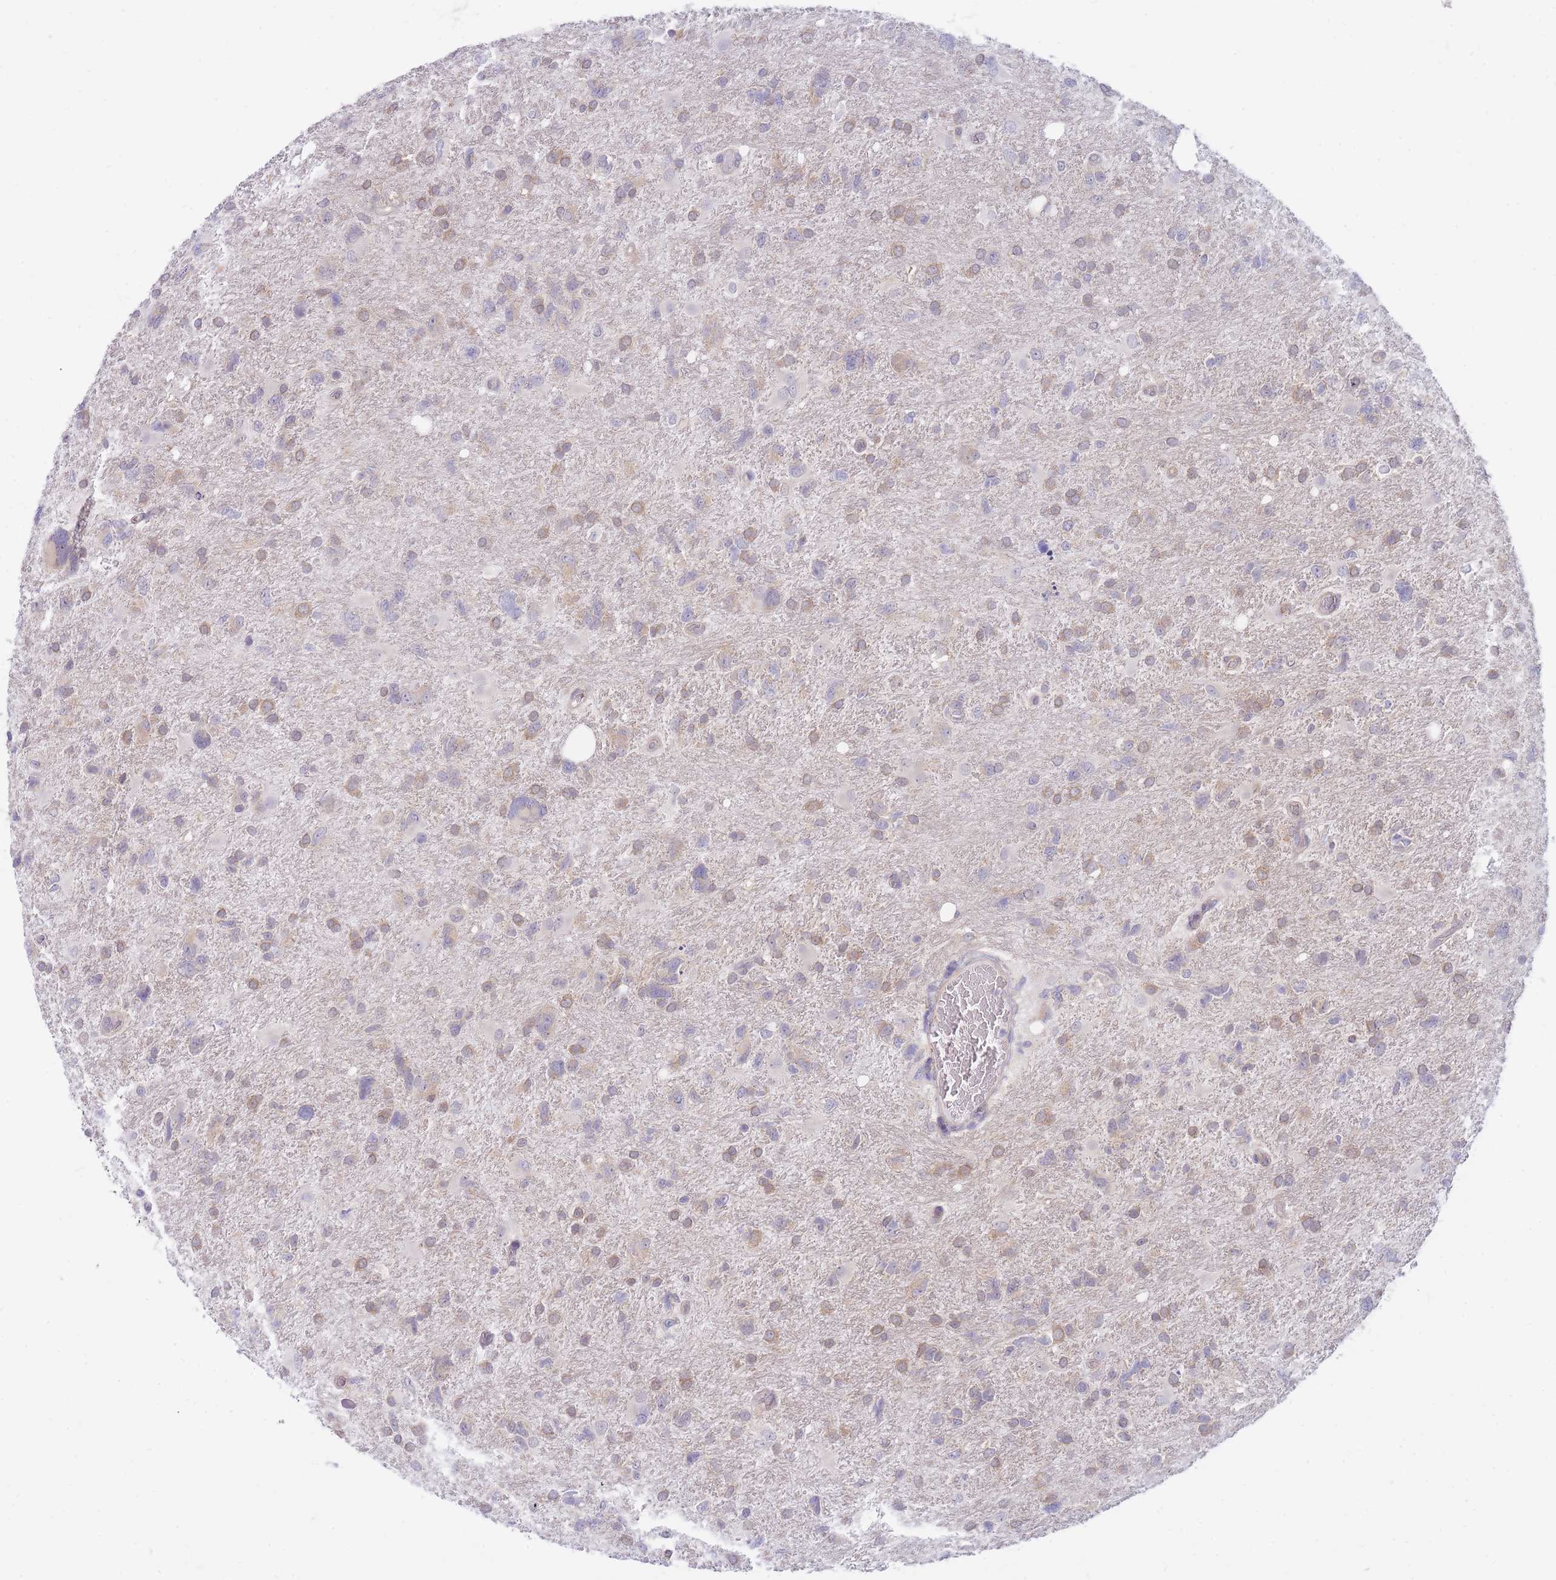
{"staining": {"intensity": "moderate", "quantity": "25%-75%", "location": "cytoplasmic/membranous"}, "tissue": "glioma", "cell_type": "Tumor cells", "image_type": "cancer", "snomed": [{"axis": "morphology", "description": "Glioma, malignant, High grade"}, {"axis": "topography", "description": "Brain"}], "caption": "The micrograph exhibits a brown stain indicating the presence of a protein in the cytoplasmic/membranous of tumor cells in glioma.", "gene": "SUGT1", "patient": {"sex": "male", "age": 61}}